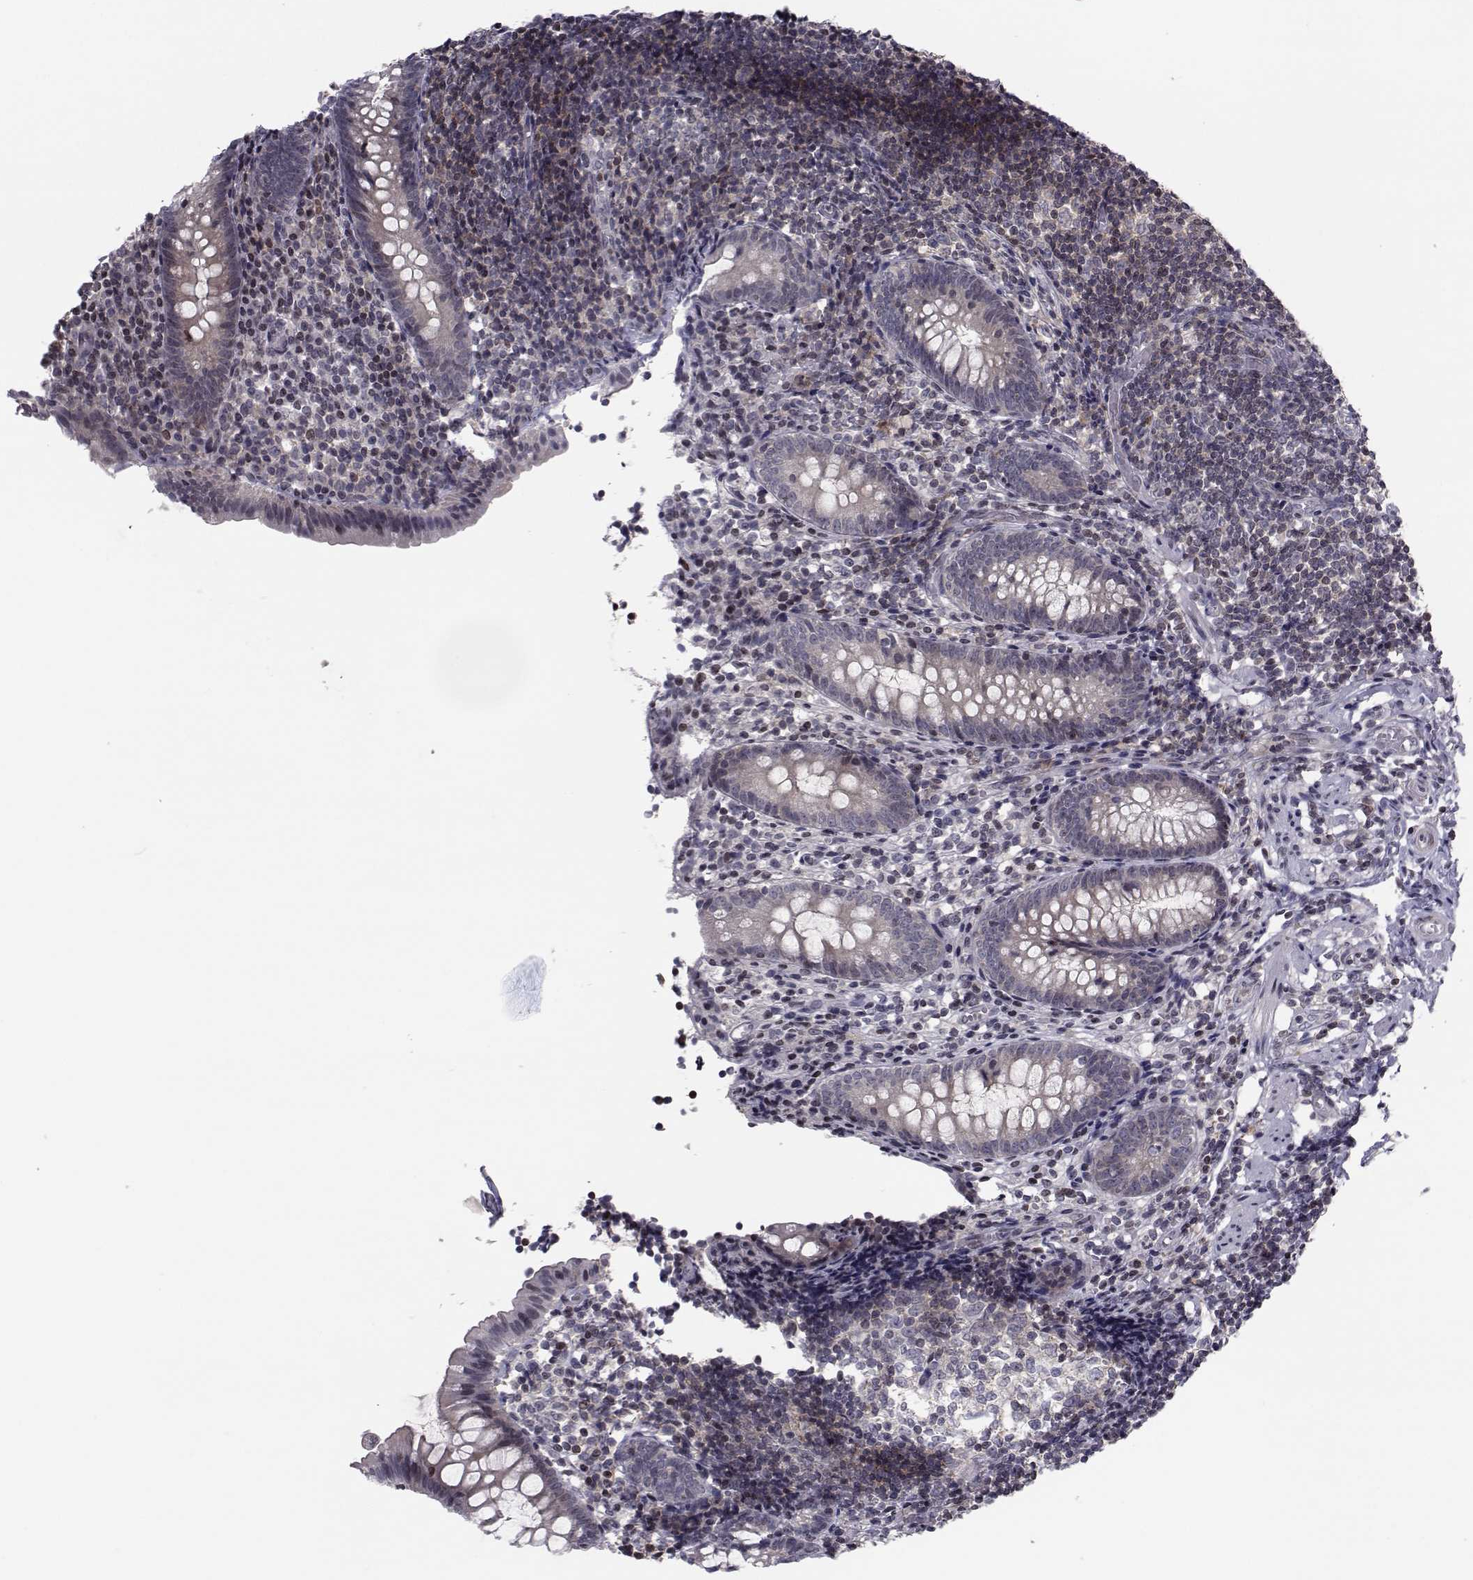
{"staining": {"intensity": "negative", "quantity": "none", "location": "none"}, "tissue": "appendix", "cell_type": "Glandular cells", "image_type": "normal", "snomed": [{"axis": "morphology", "description": "Normal tissue, NOS"}, {"axis": "topography", "description": "Appendix"}], "caption": "Glandular cells are negative for brown protein staining in normal appendix. (Brightfield microscopy of DAB immunohistochemistry at high magnification).", "gene": "PCP4L1", "patient": {"sex": "female", "age": 40}}